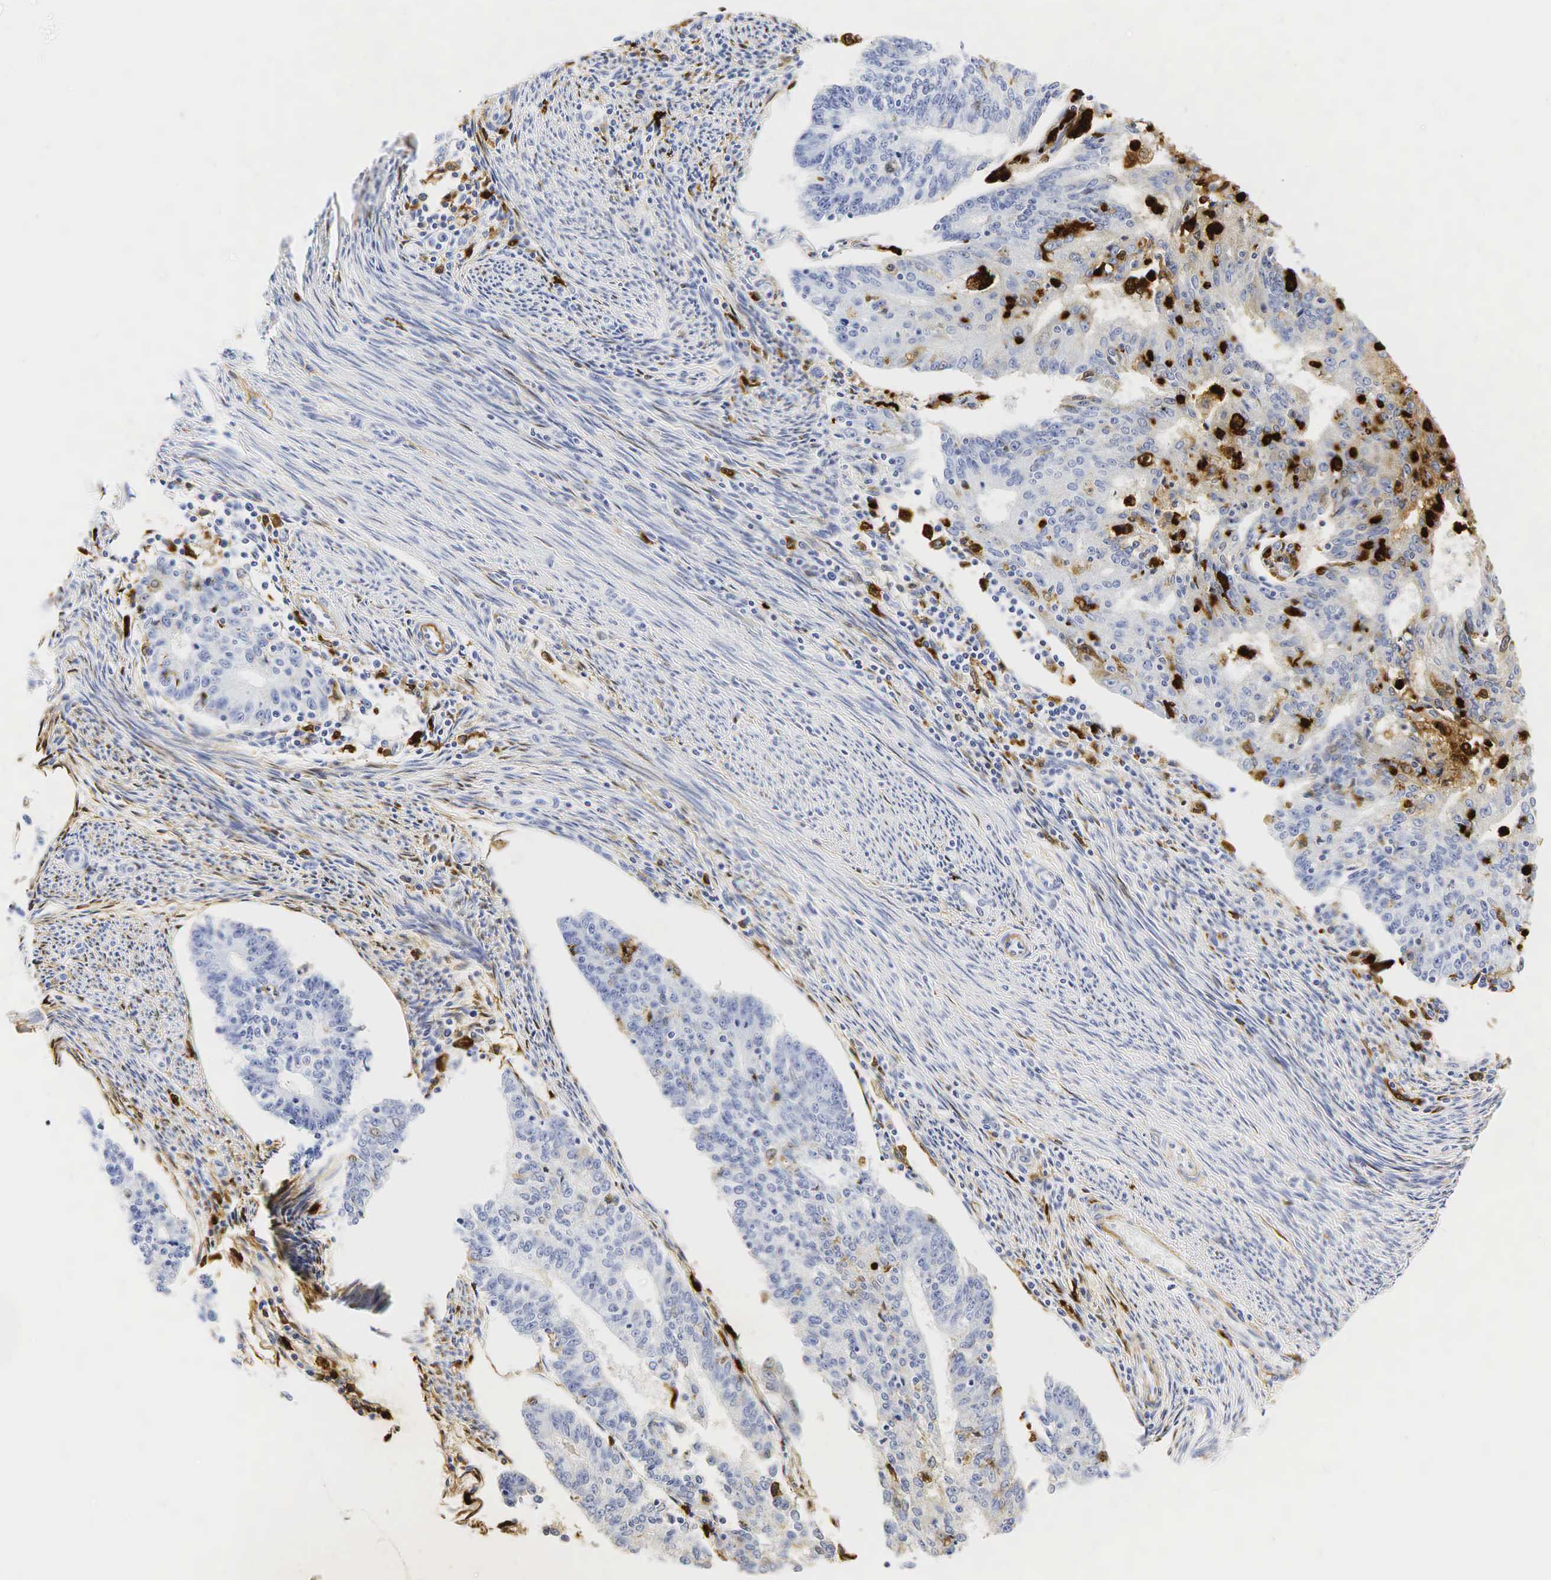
{"staining": {"intensity": "negative", "quantity": "none", "location": "none"}, "tissue": "endometrial cancer", "cell_type": "Tumor cells", "image_type": "cancer", "snomed": [{"axis": "morphology", "description": "Adenocarcinoma, NOS"}, {"axis": "topography", "description": "Endometrium"}], "caption": "Tumor cells show no significant staining in endometrial cancer (adenocarcinoma). (Immunohistochemistry, brightfield microscopy, high magnification).", "gene": "LYZ", "patient": {"sex": "female", "age": 56}}